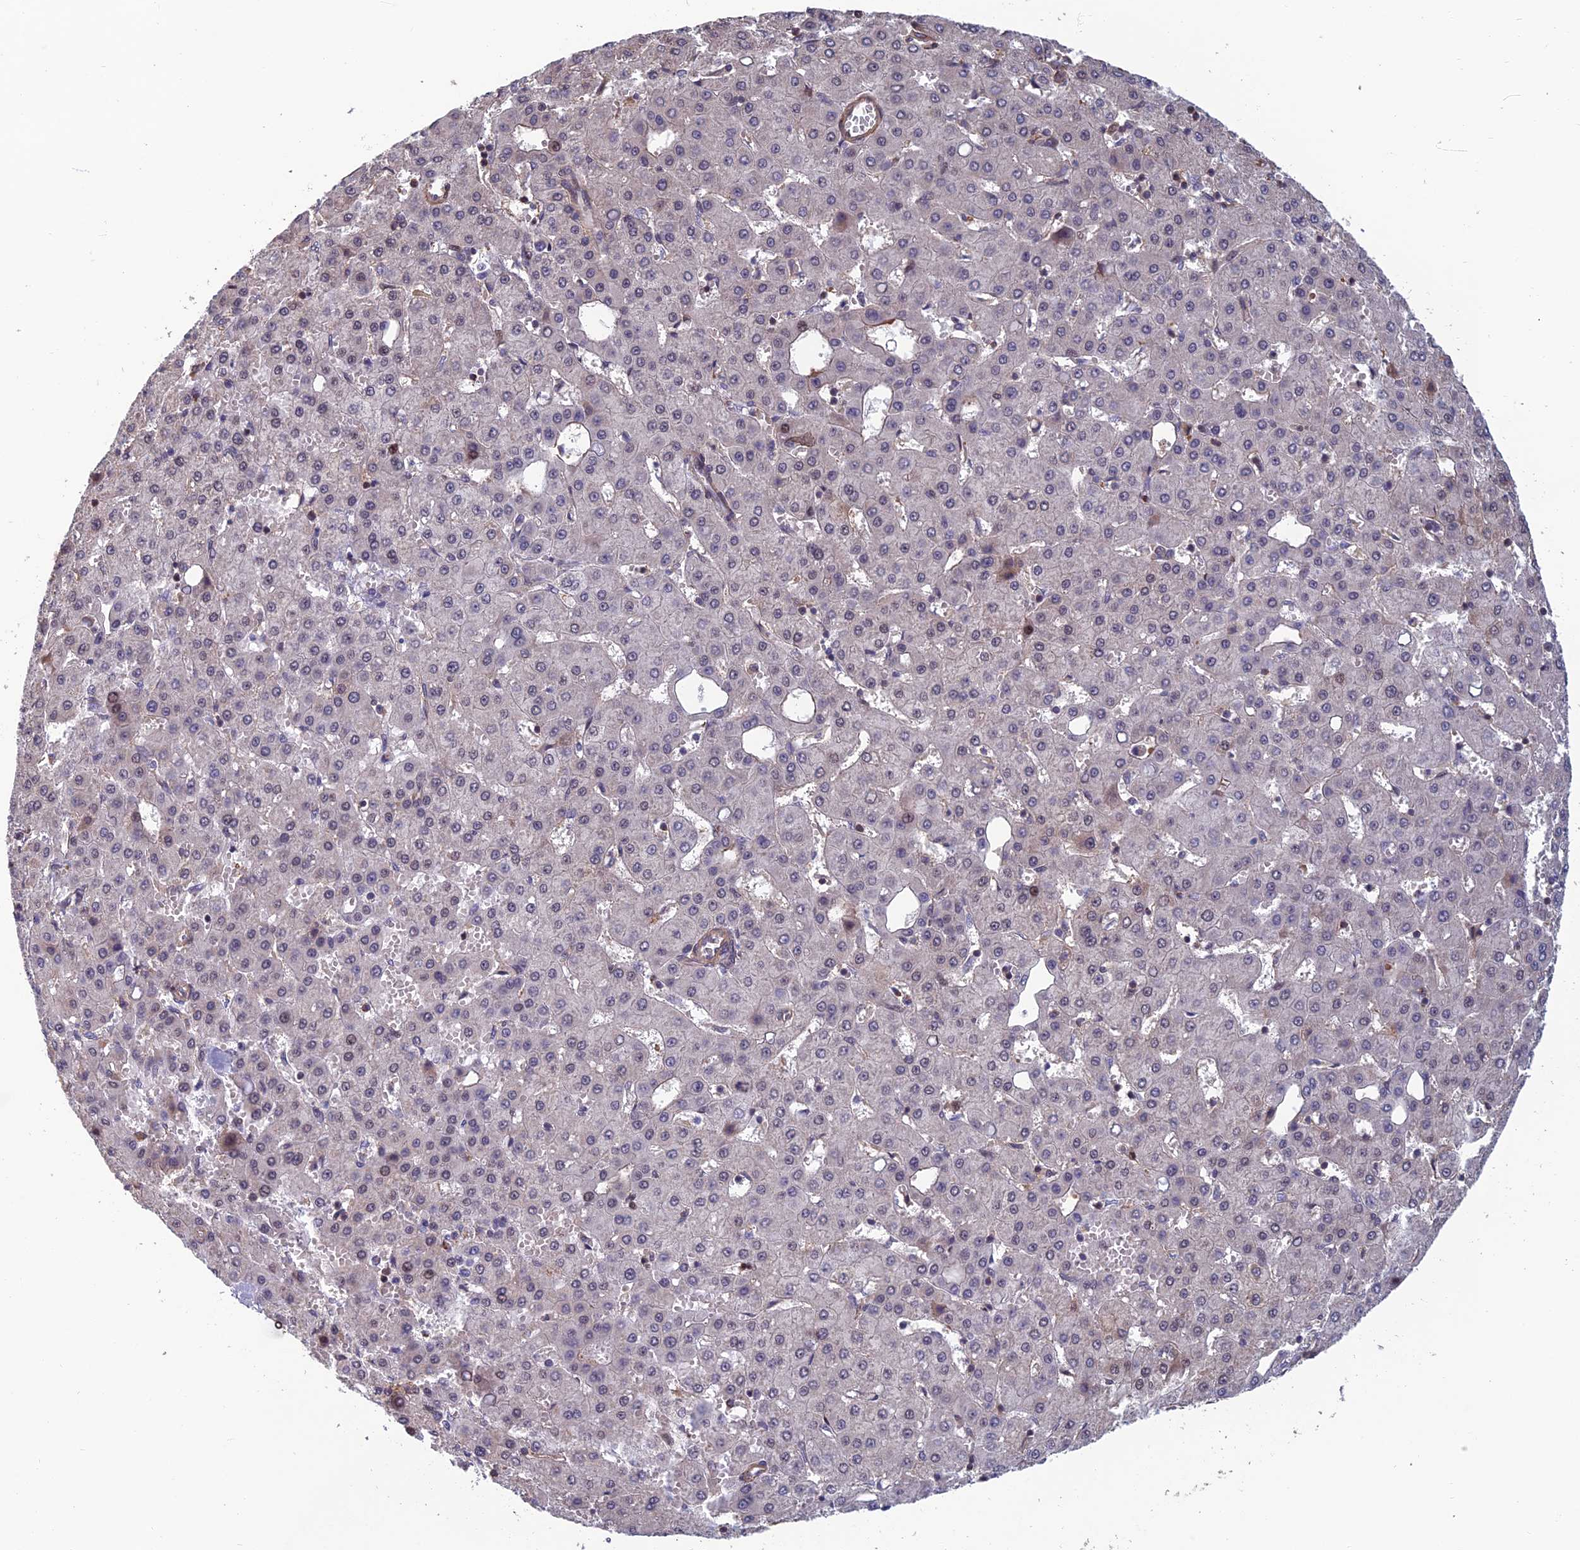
{"staining": {"intensity": "negative", "quantity": "none", "location": "none"}, "tissue": "liver cancer", "cell_type": "Tumor cells", "image_type": "cancer", "snomed": [{"axis": "morphology", "description": "Carcinoma, Hepatocellular, NOS"}, {"axis": "topography", "description": "Liver"}], "caption": "There is no significant staining in tumor cells of hepatocellular carcinoma (liver).", "gene": "CCDC183", "patient": {"sex": "male", "age": 47}}